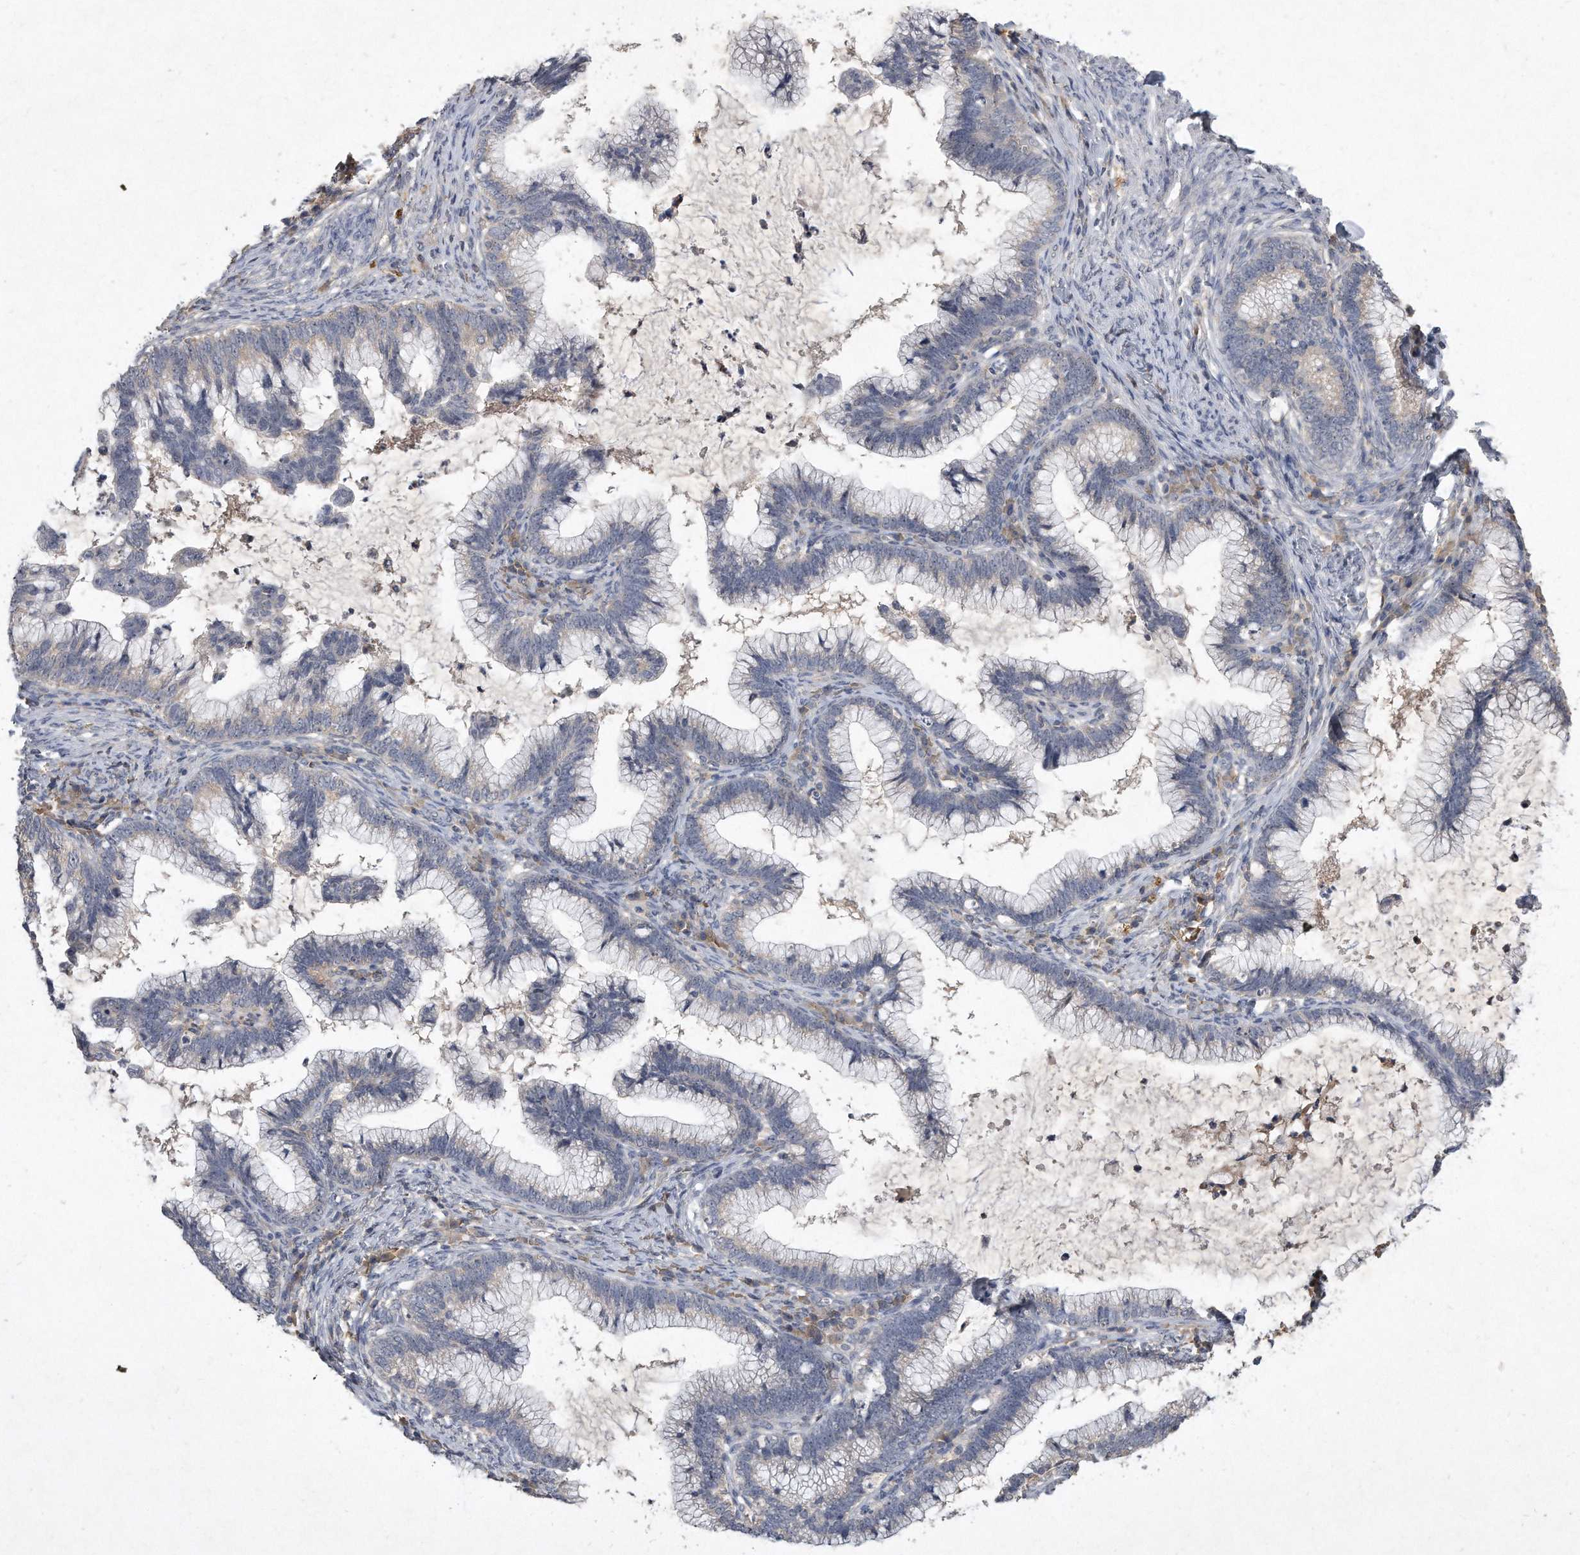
{"staining": {"intensity": "negative", "quantity": "none", "location": "none"}, "tissue": "cervical cancer", "cell_type": "Tumor cells", "image_type": "cancer", "snomed": [{"axis": "morphology", "description": "Adenocarcinoma, NOS"}, {"axis": "topography", "description": "Cervix"}], "caption": "There is no significant staining in tumor cells of cervical cancer. (Brightfield microscopy of DAB IHC at high magnification).", "gene": "PGBD2", "patient": {"sex": "female", "age": 36}}